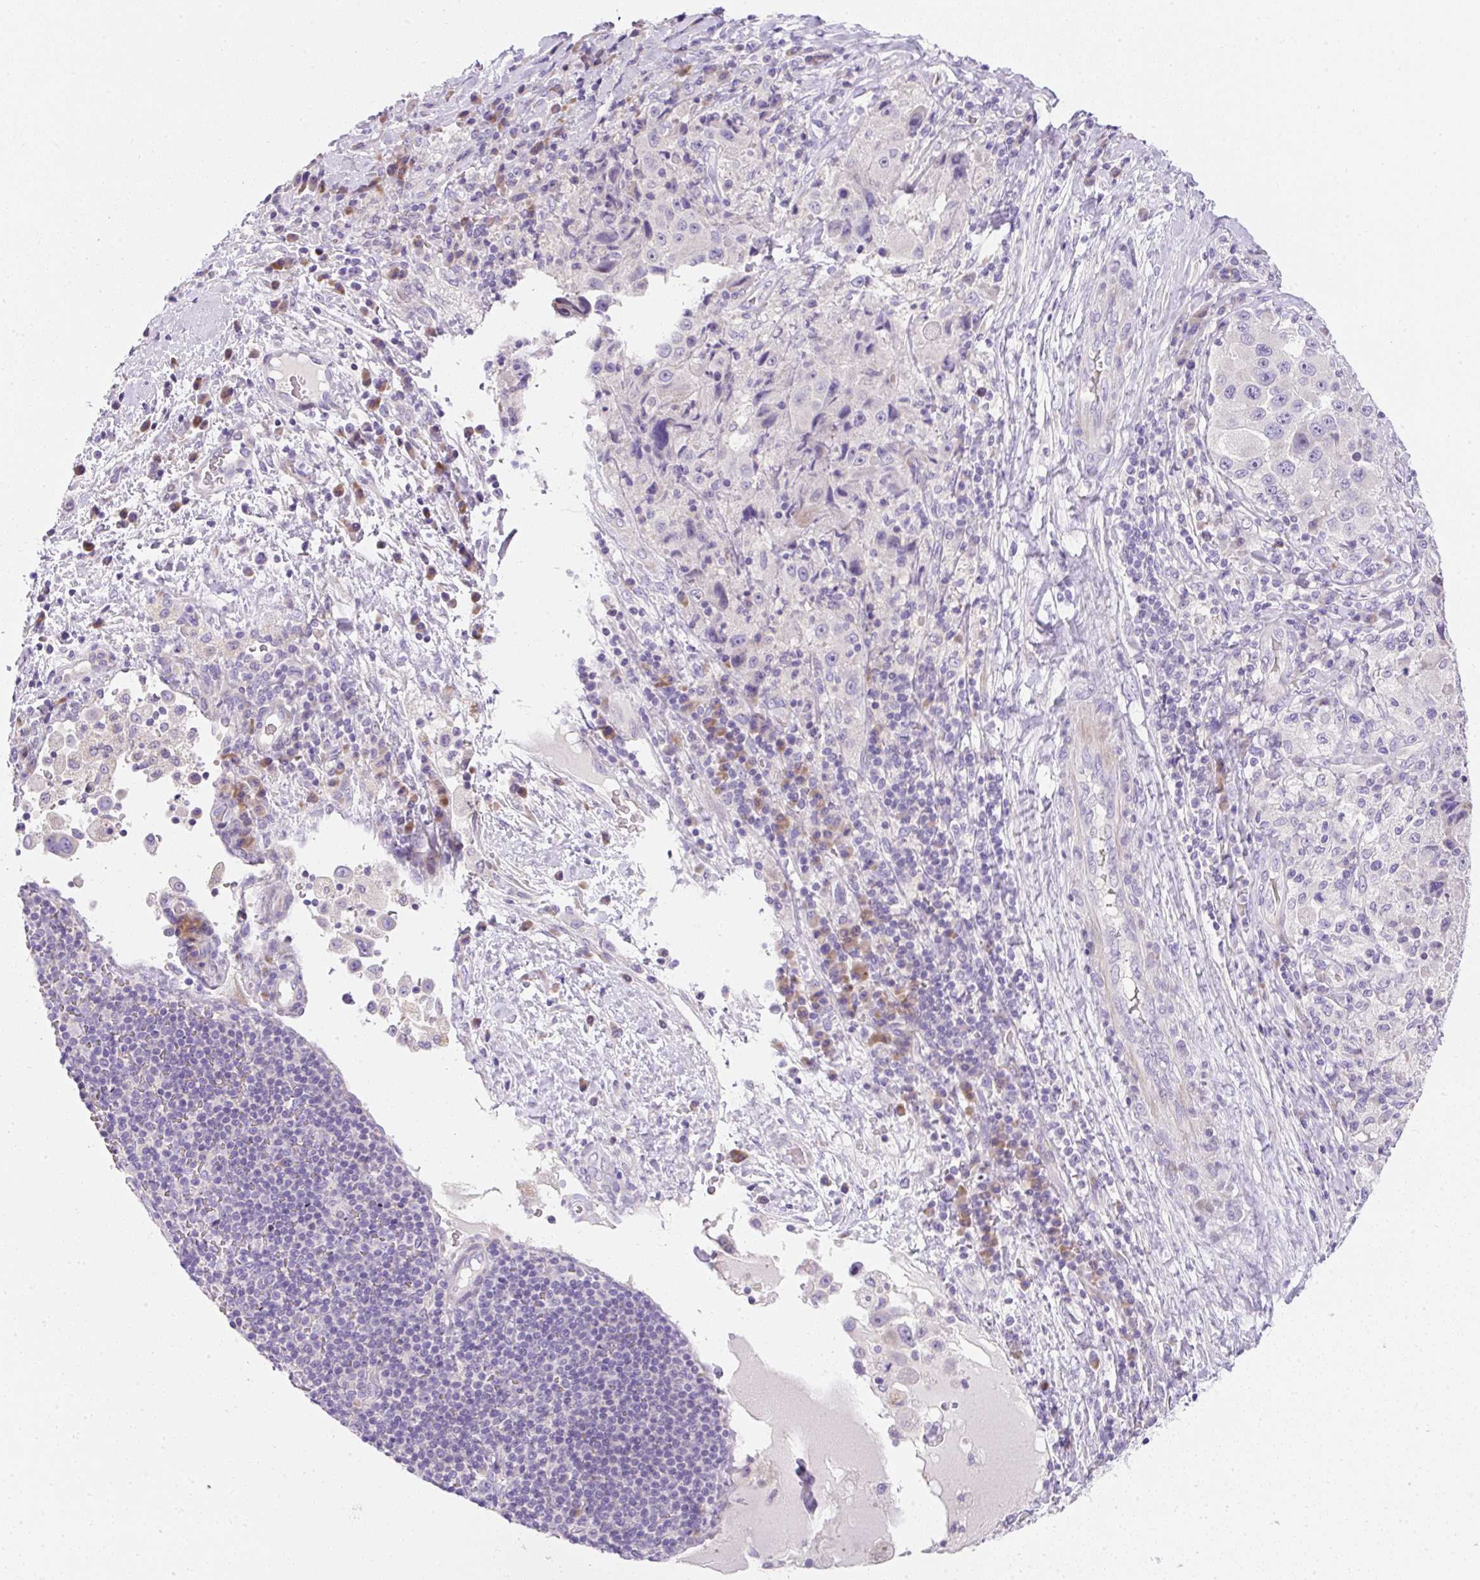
{"staining": {"intensity": "moderate", "quantity": "<25%", "location": "nuclear"}, "tissue": "melanoma", "cell_type": "Tumor cells", "image_type": "cancer", "snomed": [{"axis": "morphology", "description": "Malignant melanoma, Metastatic site"}, {"axis": "topography", "description": "Lymph node"}], "caption": "The image displays a brown stain indicating the presence of a protein in the nuclear of tumor cells in malignant melanoma (metastatic site).", "gene": "DTX4", "patient": {"sex": "male", "age": 62}}